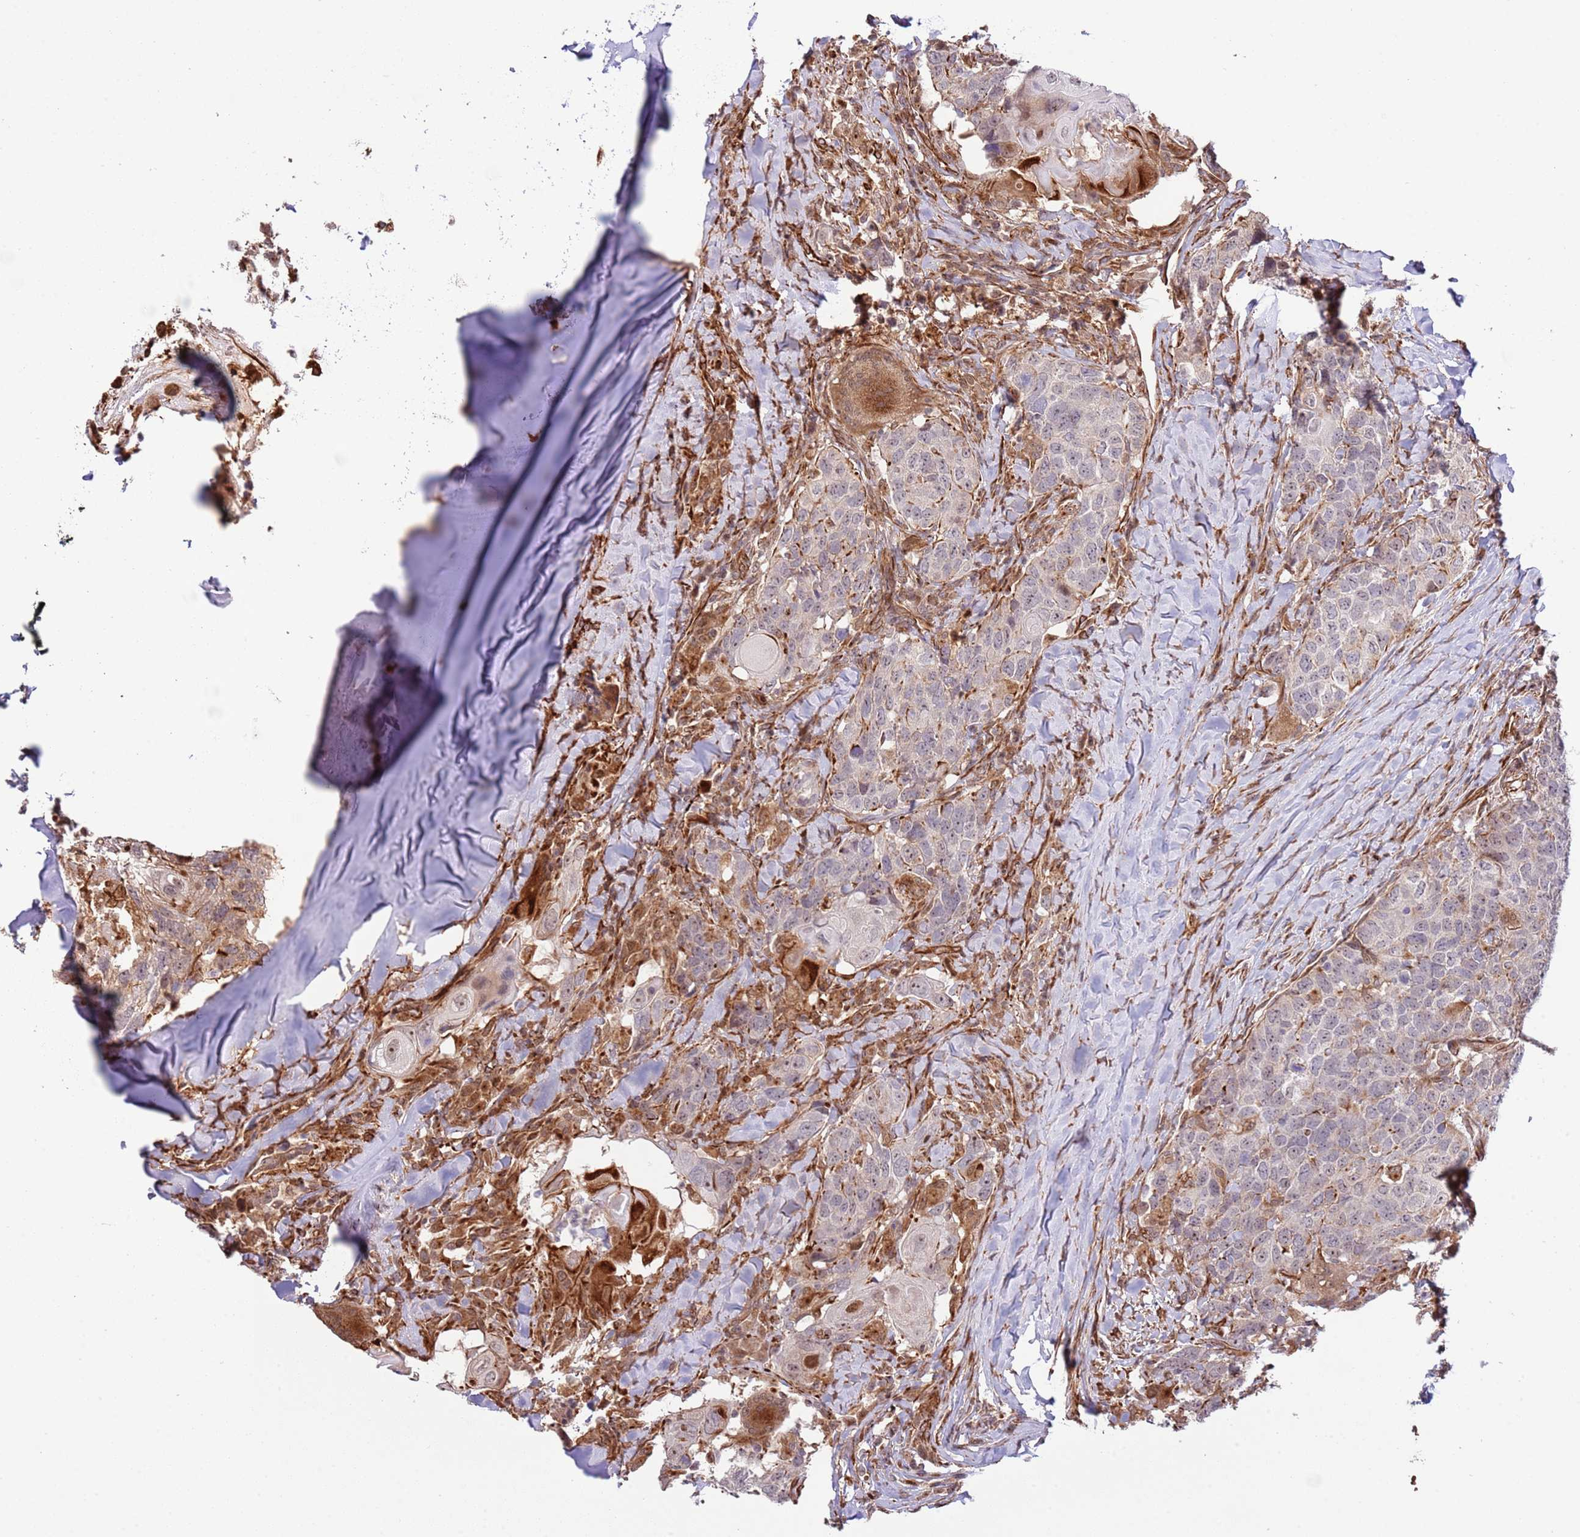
{"staining": {"intensity": "negative", "quantity": "none", "location": "none"}, "tissue": "head and neck cancer", "cell_type": "Tumor cells", "image_type": "cancer", "snomed": [{"axis": "morphology", "description": "Normal tissue, NOS"}, {"axis": "morphology", "description": "Squamous cell carcinoma, NOS"}, {"axis": "topography", "description": "Skeletal muscle"}, {"axis": "topography", "description": "Vascular tissue"}, {"axis": "topography", "description": "Peripheral nerve tissue"}, {"axis": "topography", "description": "Head-Neck"}], "caption": "IHC image of neoplastic tissue: squamous cell carcinoma (head and neck) stained with DAB reveals no significant protein staining in tumor cells.", "gene": "NEK3", "patient": {"sex": "male", "age": 66}}